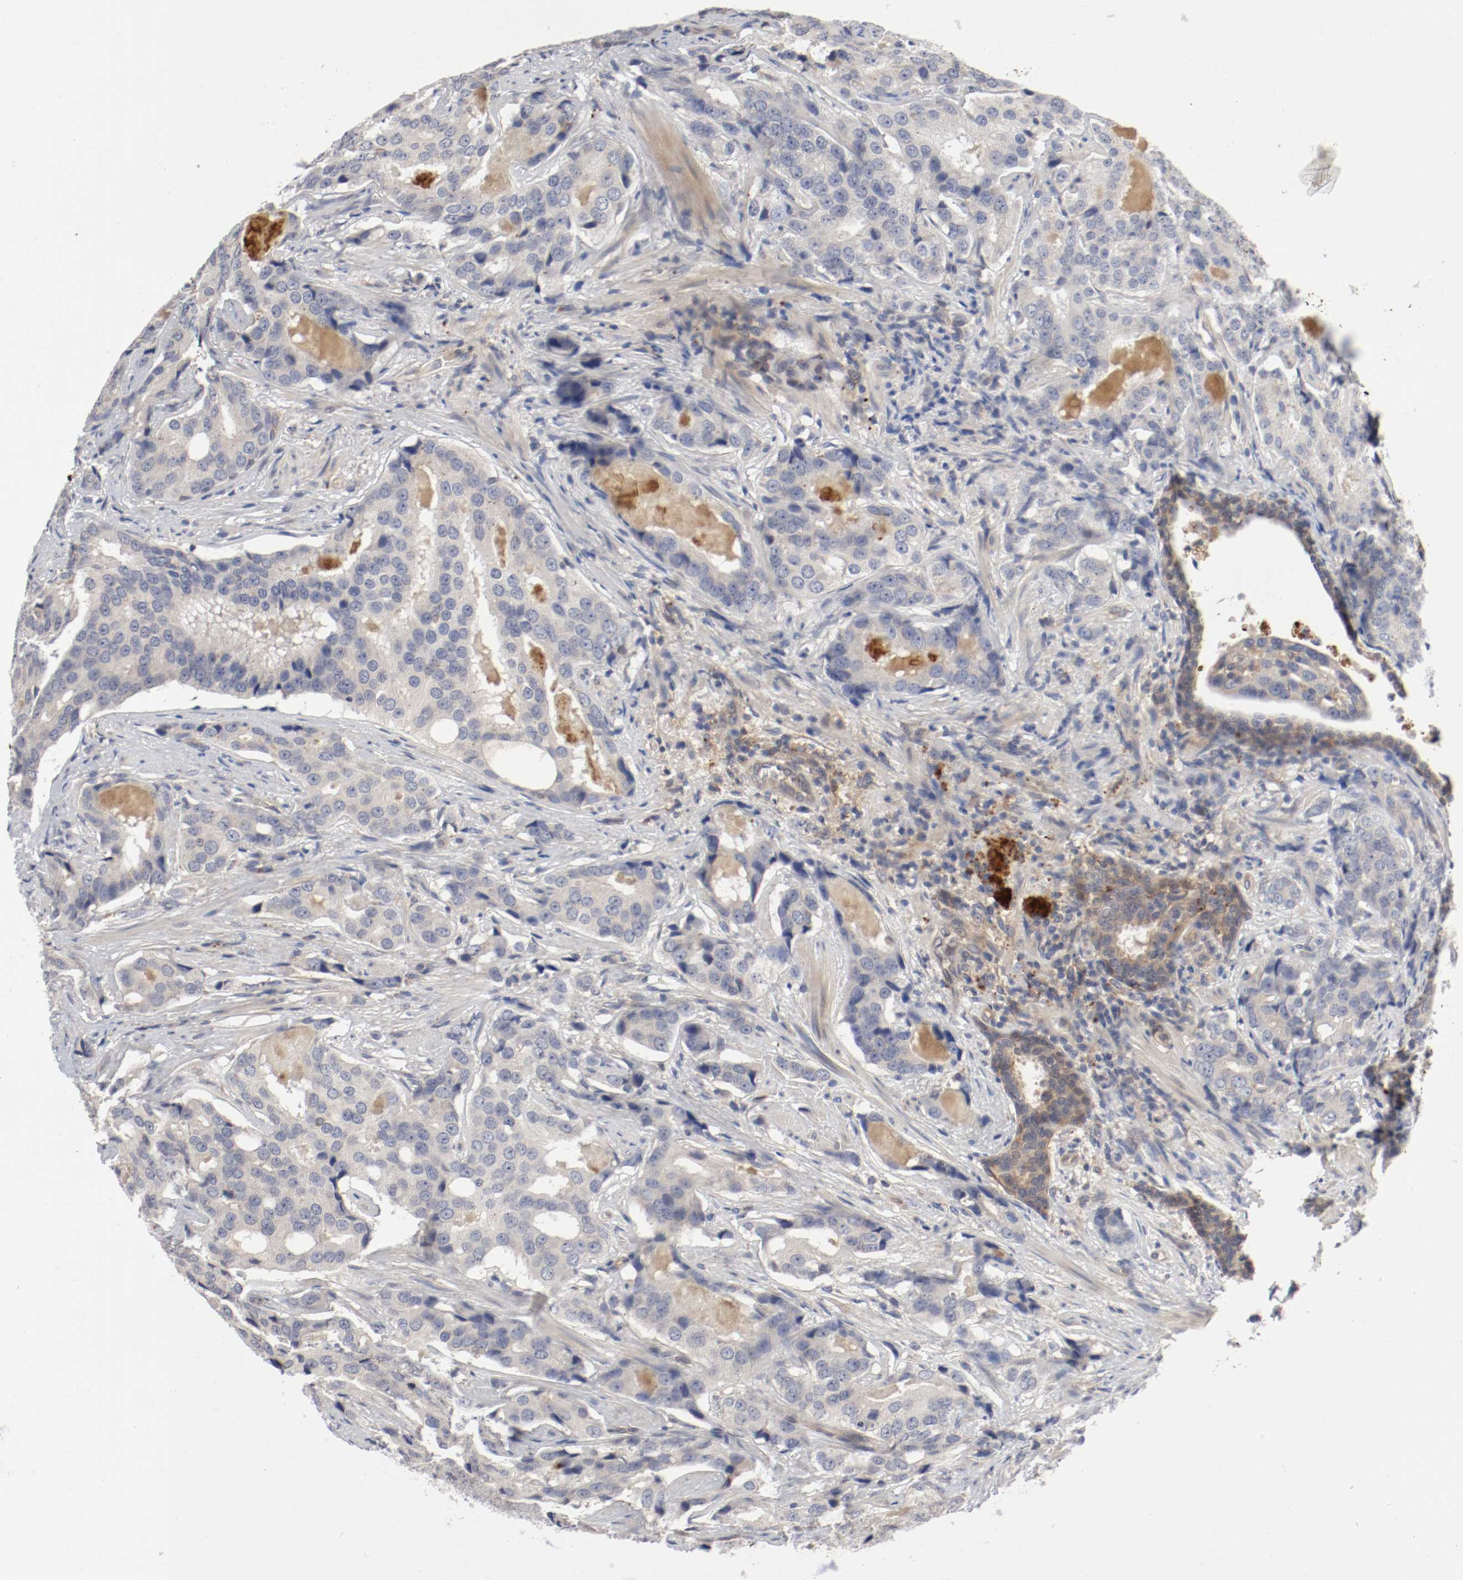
{"staining": {"intensity": "weak", "quantity": ">75%", "location": "cytoplasmic/membranous"}, "tissue": "prostate cancer", "cell_type": "Tumor cells", "image_type": "cancer", "snomed": [{"axis": "morphology", "description": "Adenocarcinoma, High grade"}, {"axis": "topography", "description": "Prostate"}], "caption": "Brown immunohistochemical staining in human high-grade adenocarcinoma (prostate) reveals weak cytoplasmic/membranous staining in approximately >75% of tumor cells. (Brightfield microscopy of DAB IHC at high magnification).", "gene": "REN", "patient": {"sex": "male", "age": 58}}